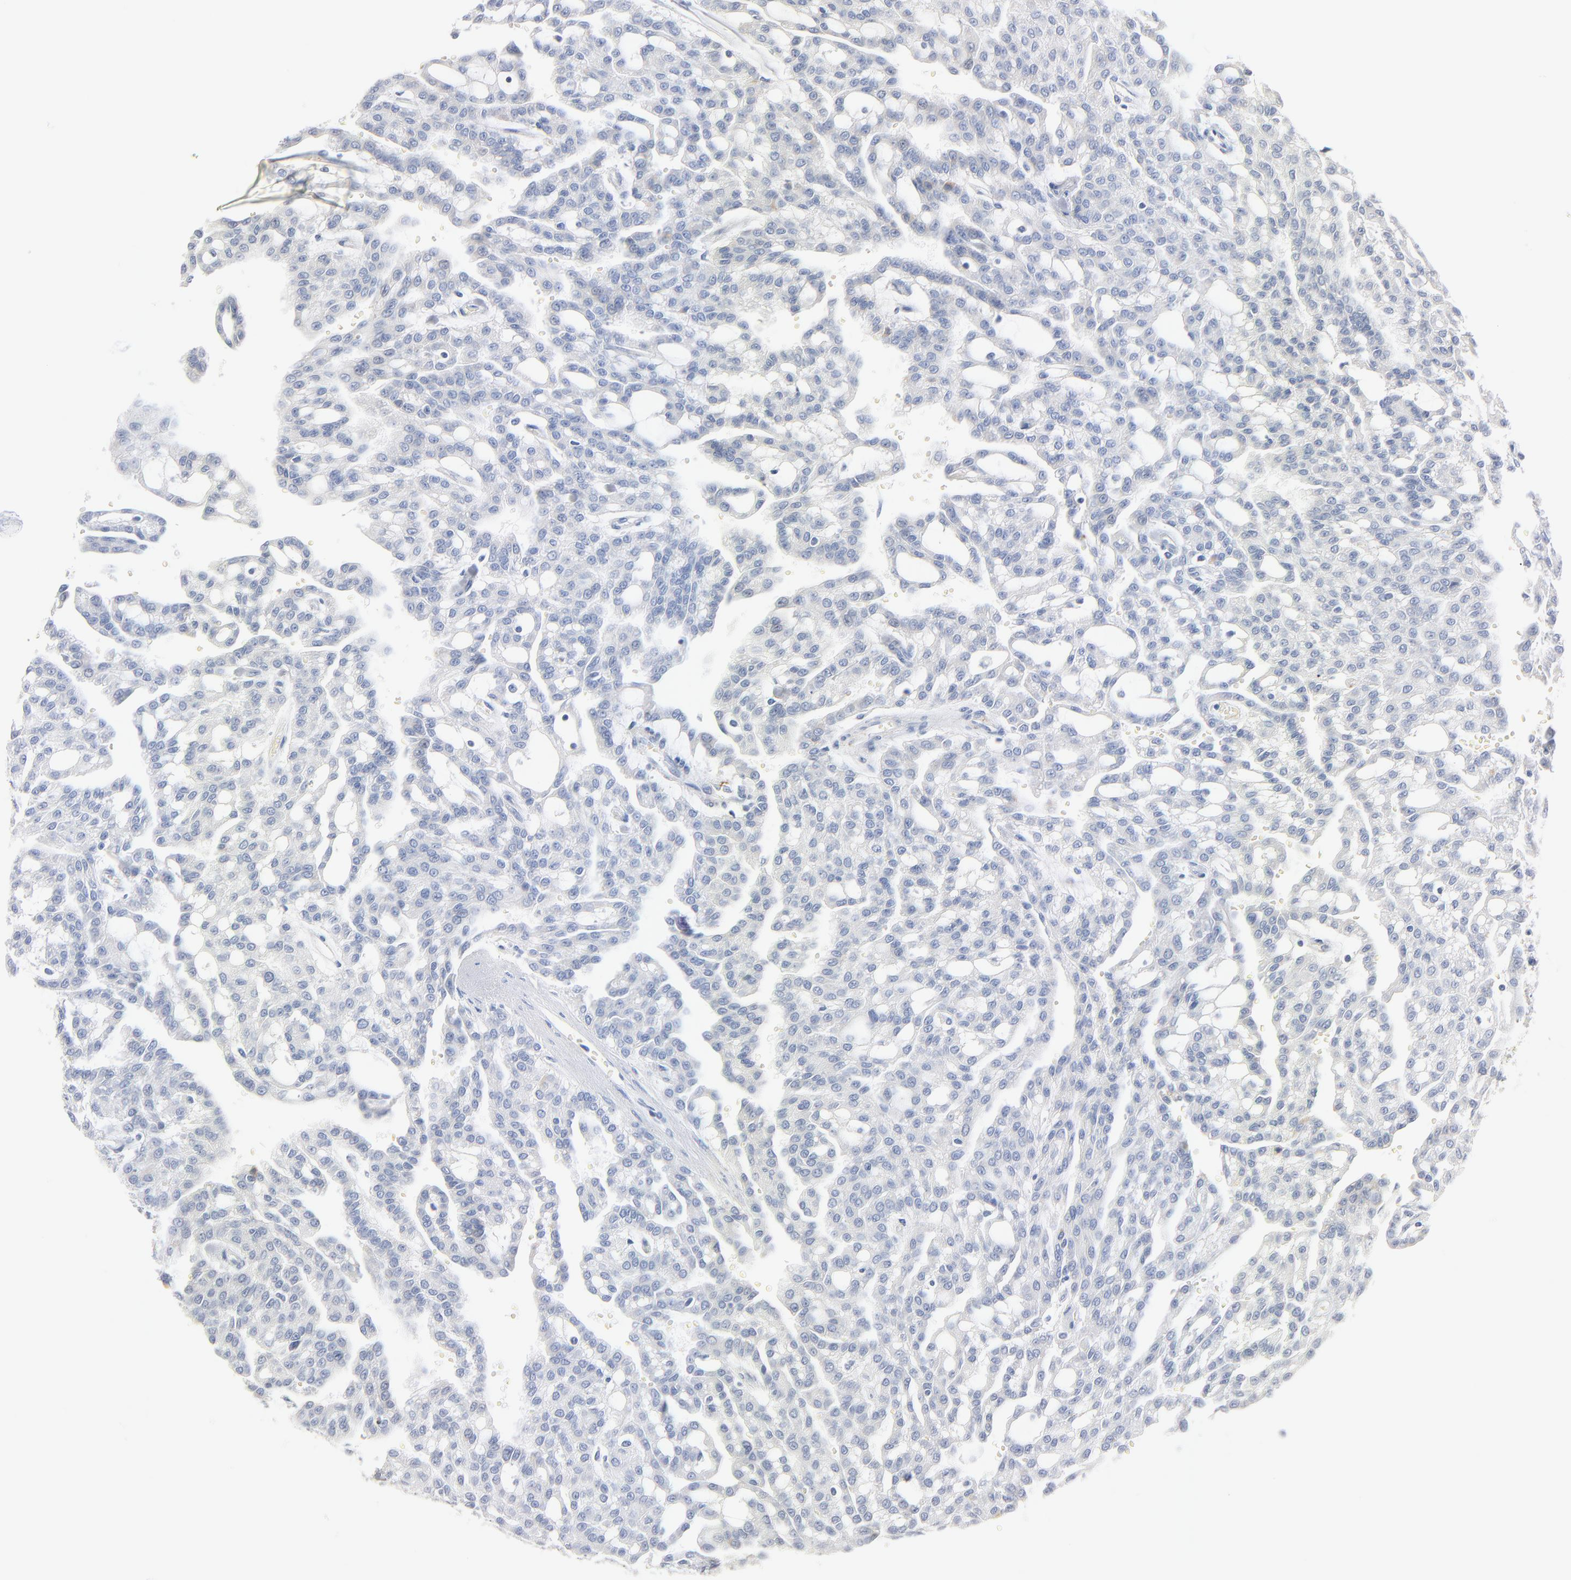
{"staining": {"intensity": "negative", "quantity": "none", "location": "none"}, "tissue": "renal cancer", "cell_type": "Tumor cells", "image_type": "cancer", "snomed": [{"axis": "morphology", "description": "Adenocarcinoma, NOS"}, {"axis": "topography", "description": "Kidney"}], "caption": "A micrograph of renal adenocarcinoma stained for a protein demonstrates no brown staining in tumor cells.", "gene": "GZMB", "patient": {"sex": "male", "age": 63}}